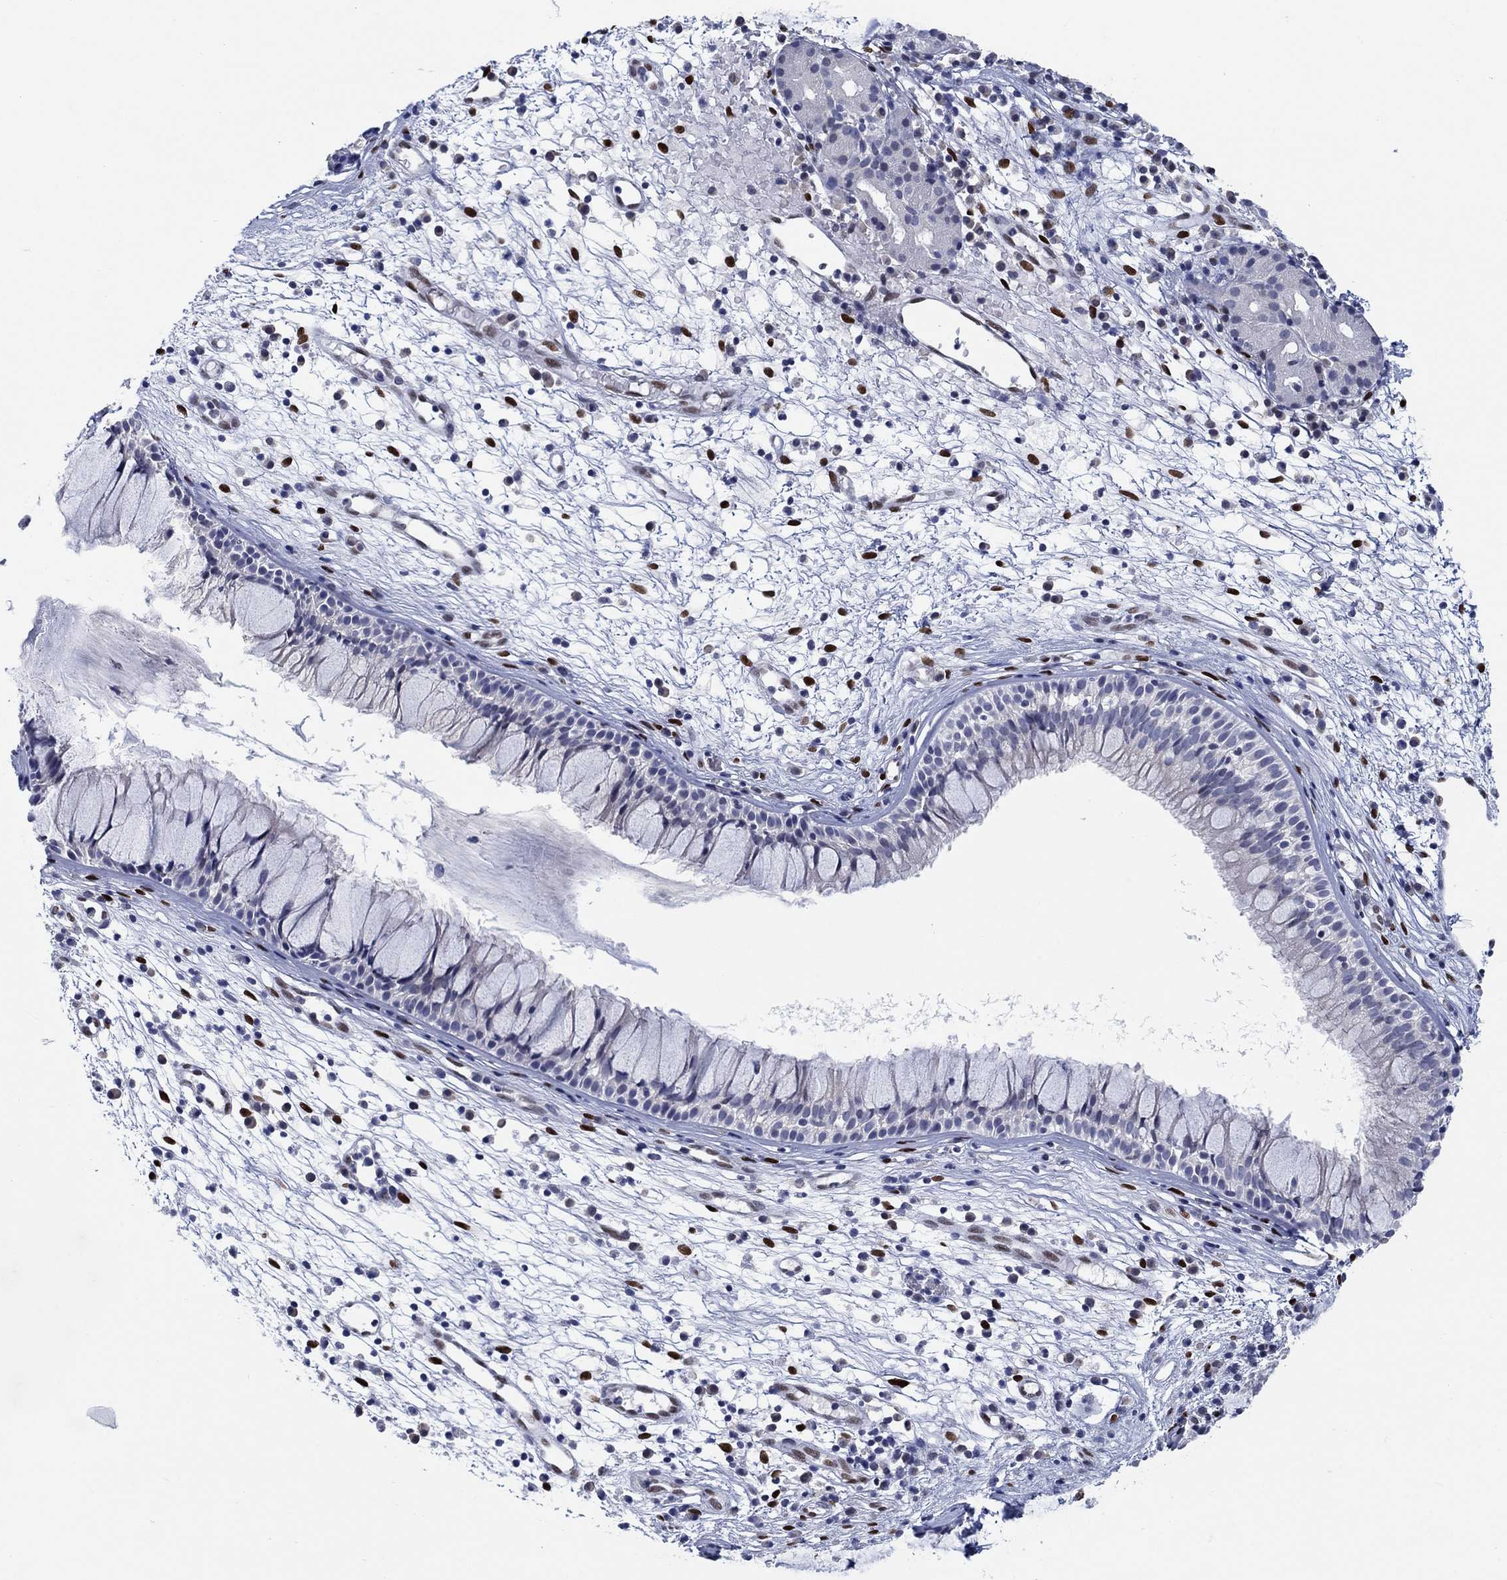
{"staining": {"intensity": "negative", "quantity": "none", "location": "none"}, "tissue": "nasopharynx", "cell_type": "Respiratory epithelial cells", "image_type": "normal", "snomed": [{"axis": "morphology", "description": "Normal tissue, NOS"}, {"axis": "topography", "description": "Nasopharynx"}], "caption": "Immunohistochemical staining of normal nasopharynx shows no significant positivity in respiratory epithelial cells.", "gene": "ZEB1", "patient": {"sex": "male", "age": 77}}